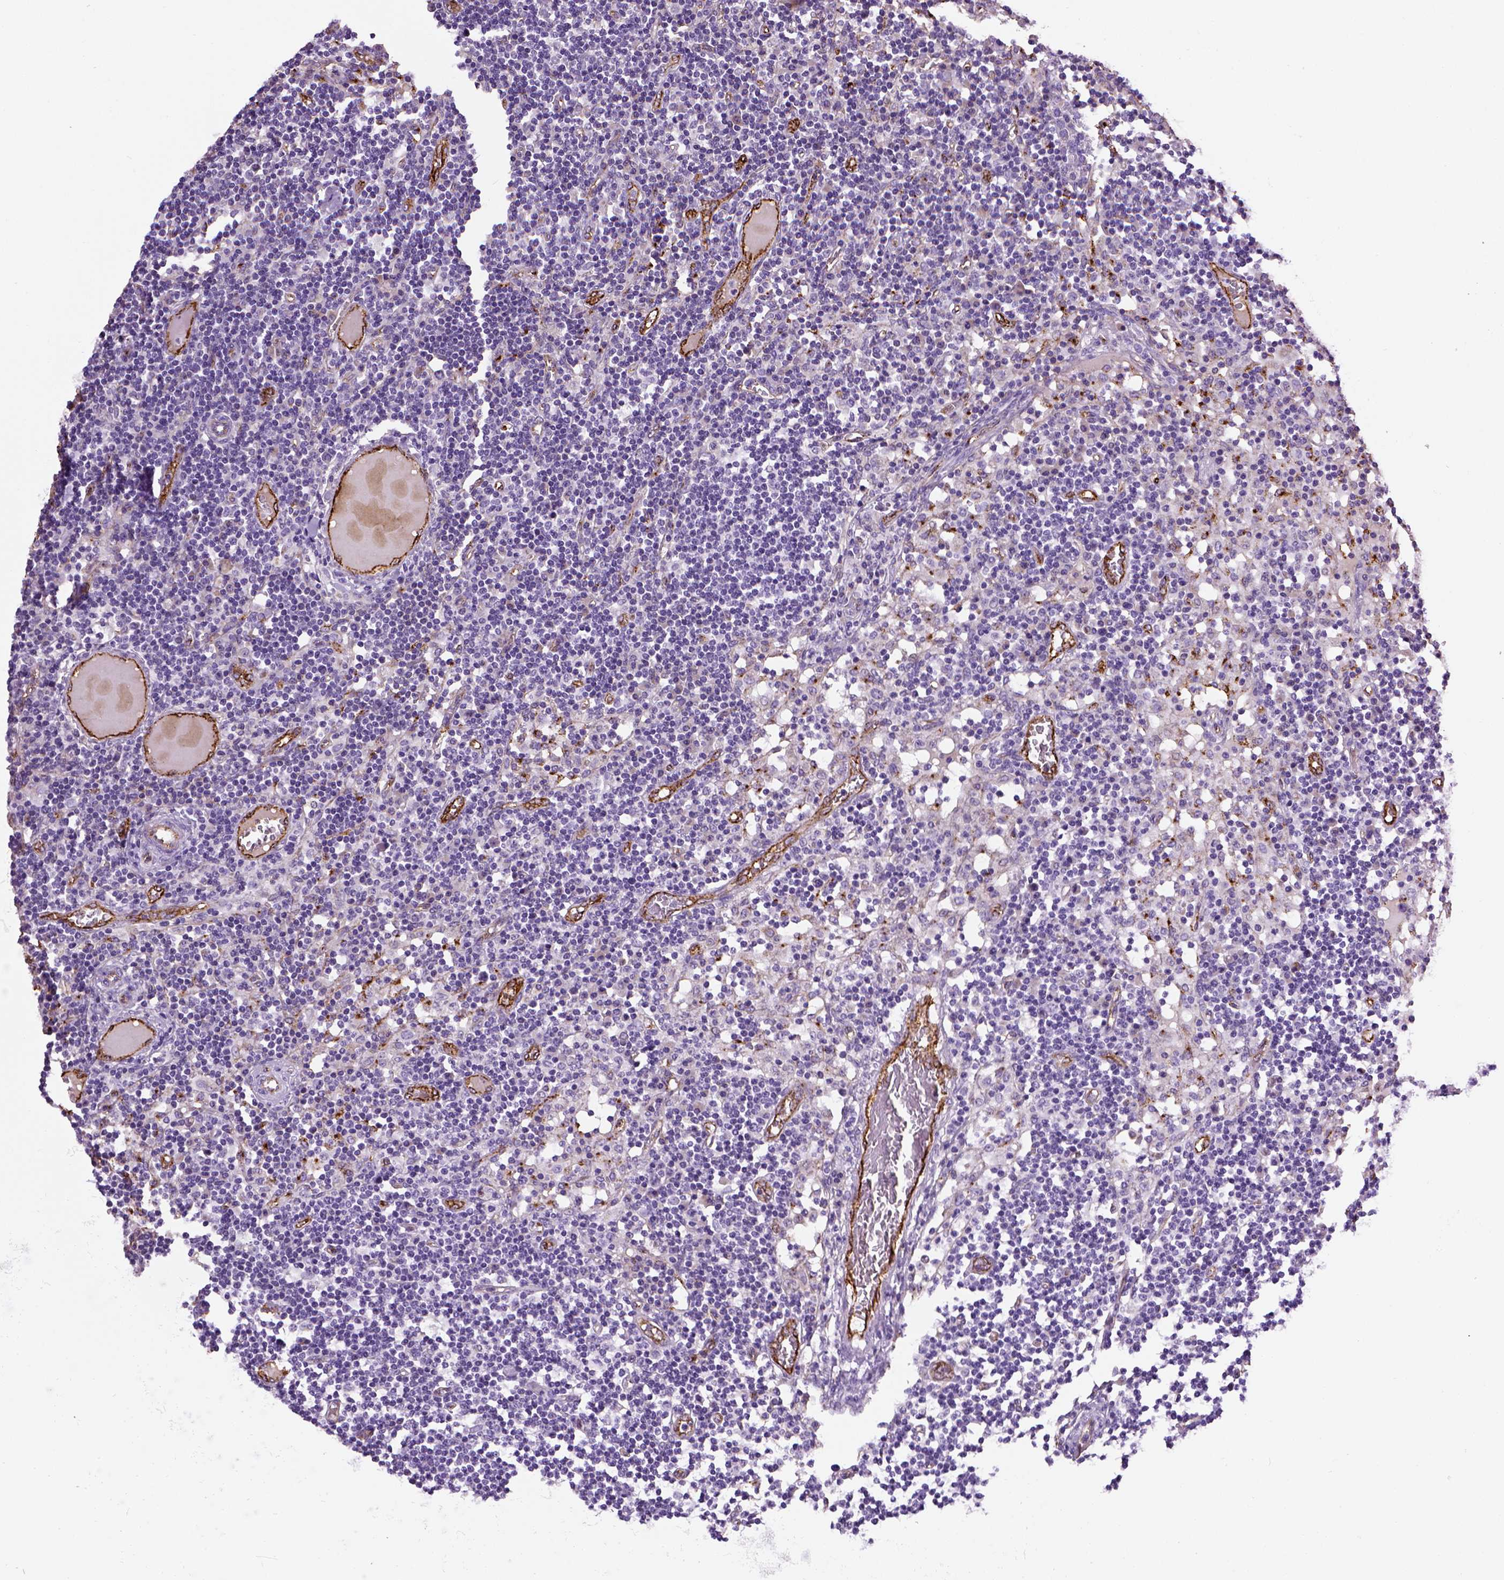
{"staining": {"intensity": "negative", "quantity": "none", "location": "none"}, "tissue": "lymph node", "cell_type": "Germinal center cells", "image_type": "normal", "snomed": [{"axis": "morphology", "description": "Normal tissue, NOS"}, {"axis": "topography", "description": "Lymph node"}], "caption": "High magnification brightfield microscopy of benign lymph node stained with DAB (3,3'-diaminobenzidine) (brown) and counterstained with hematoxylin (blue): germinal center cells show no significant expression. (DAB (3,3'-diaminobenzidine) IHC visualized using brightfield microscopy, high magnification).", "gene": "VWF", "patient": {"sex": "female", "age": 72}}